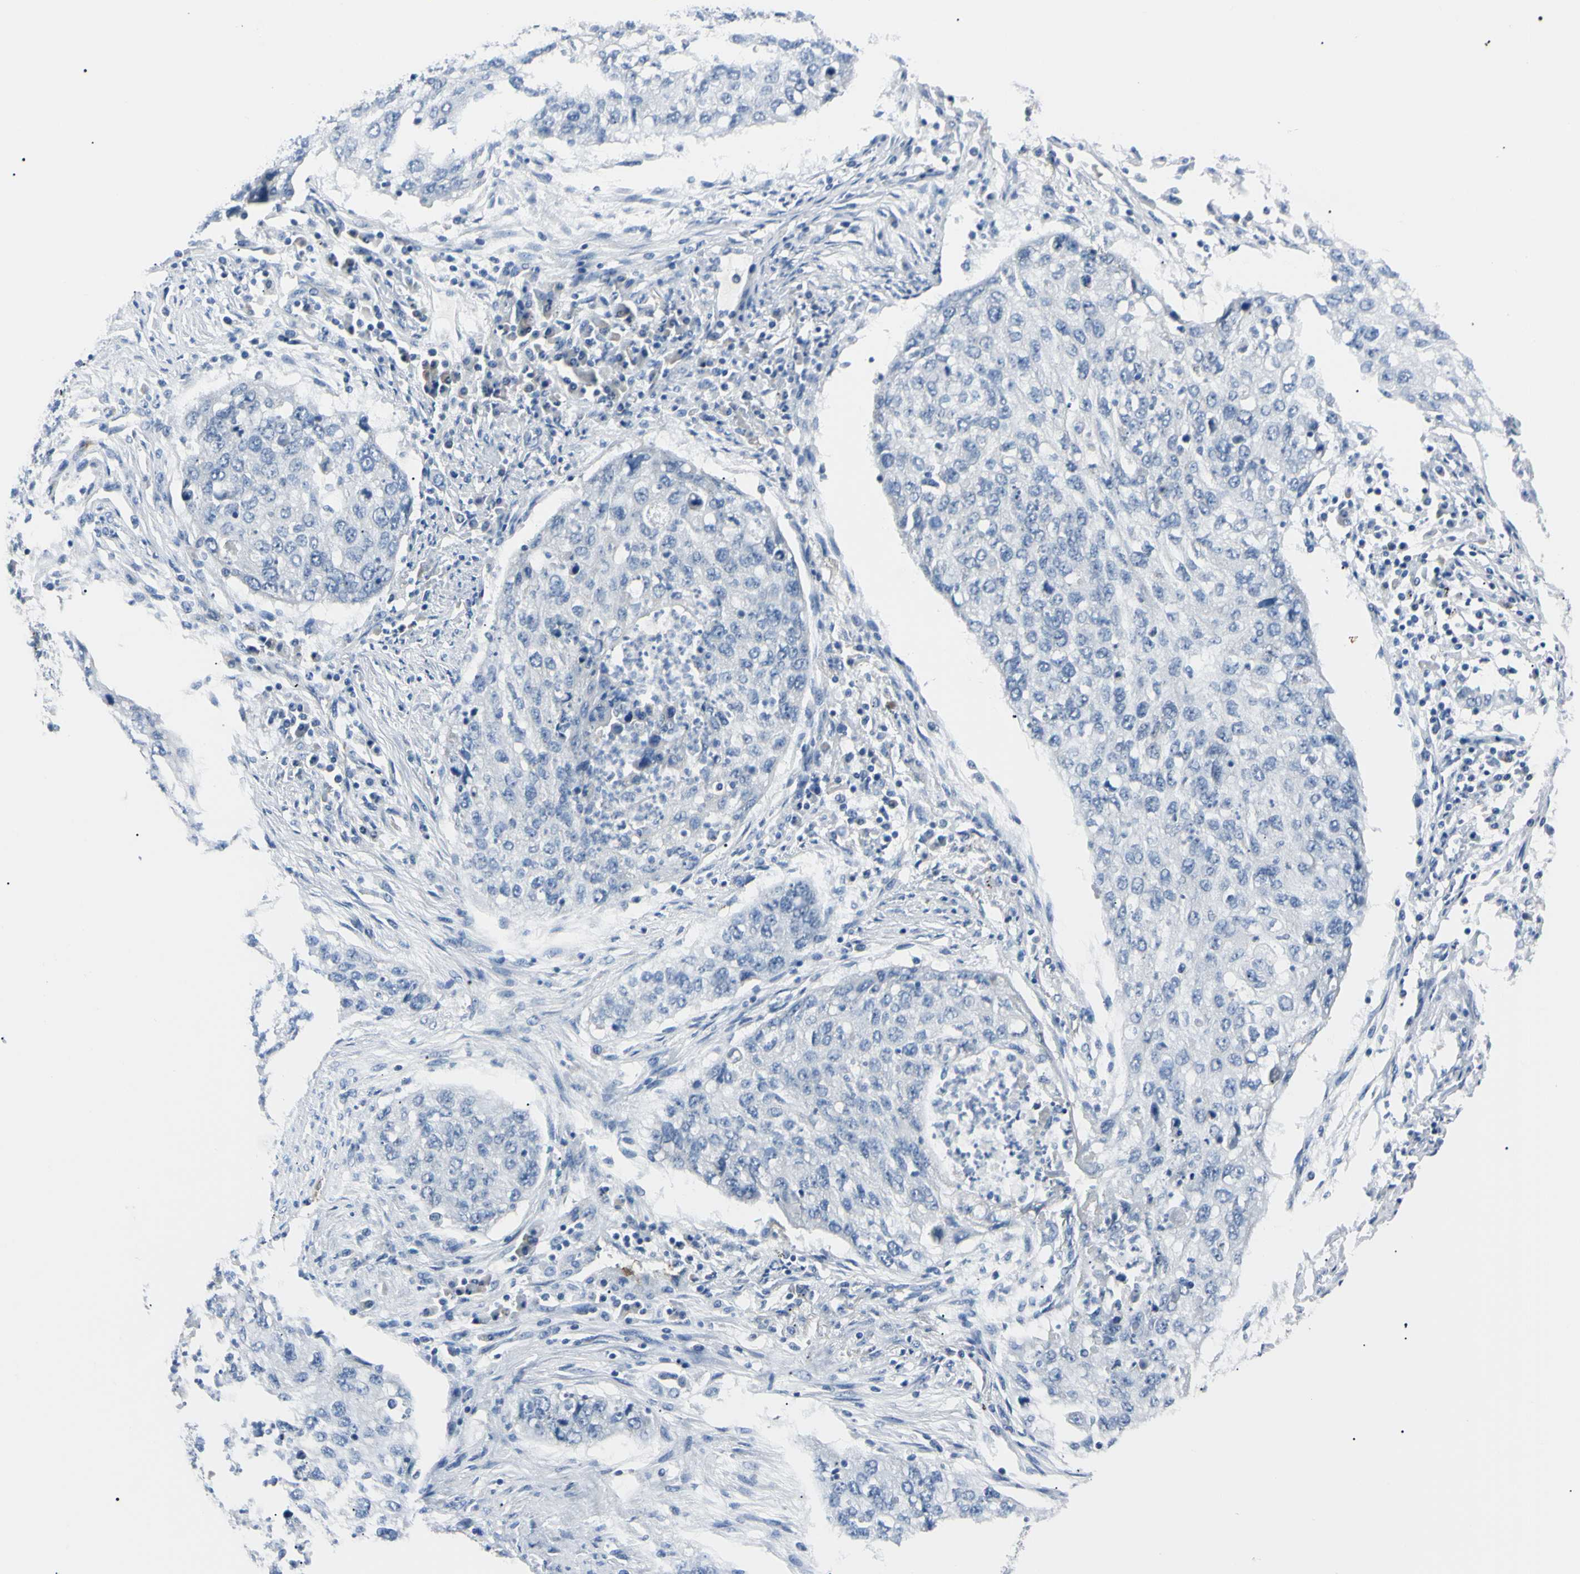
{"staining": {"intensity": "negative", "quantity": "none", "location": "none"}, "tissue": "lung cancer", "cell_type": "Tumor cells", "image_type": "cancer", "snomed": [{"axis": "morphology", "description": "Squamous cell carcinoma, NOS"}, {"axis": "topography", "description": "Lung"}], "caption": "An immunohistochemistry (IHC) image of lung cancer (squamous cell carcinoma) is shown. There is no staining in tumor cells of lung cancer (squamous cell carcinoma).", "gene": "CA2", "patient": {"sex": "female", "age": 63}}